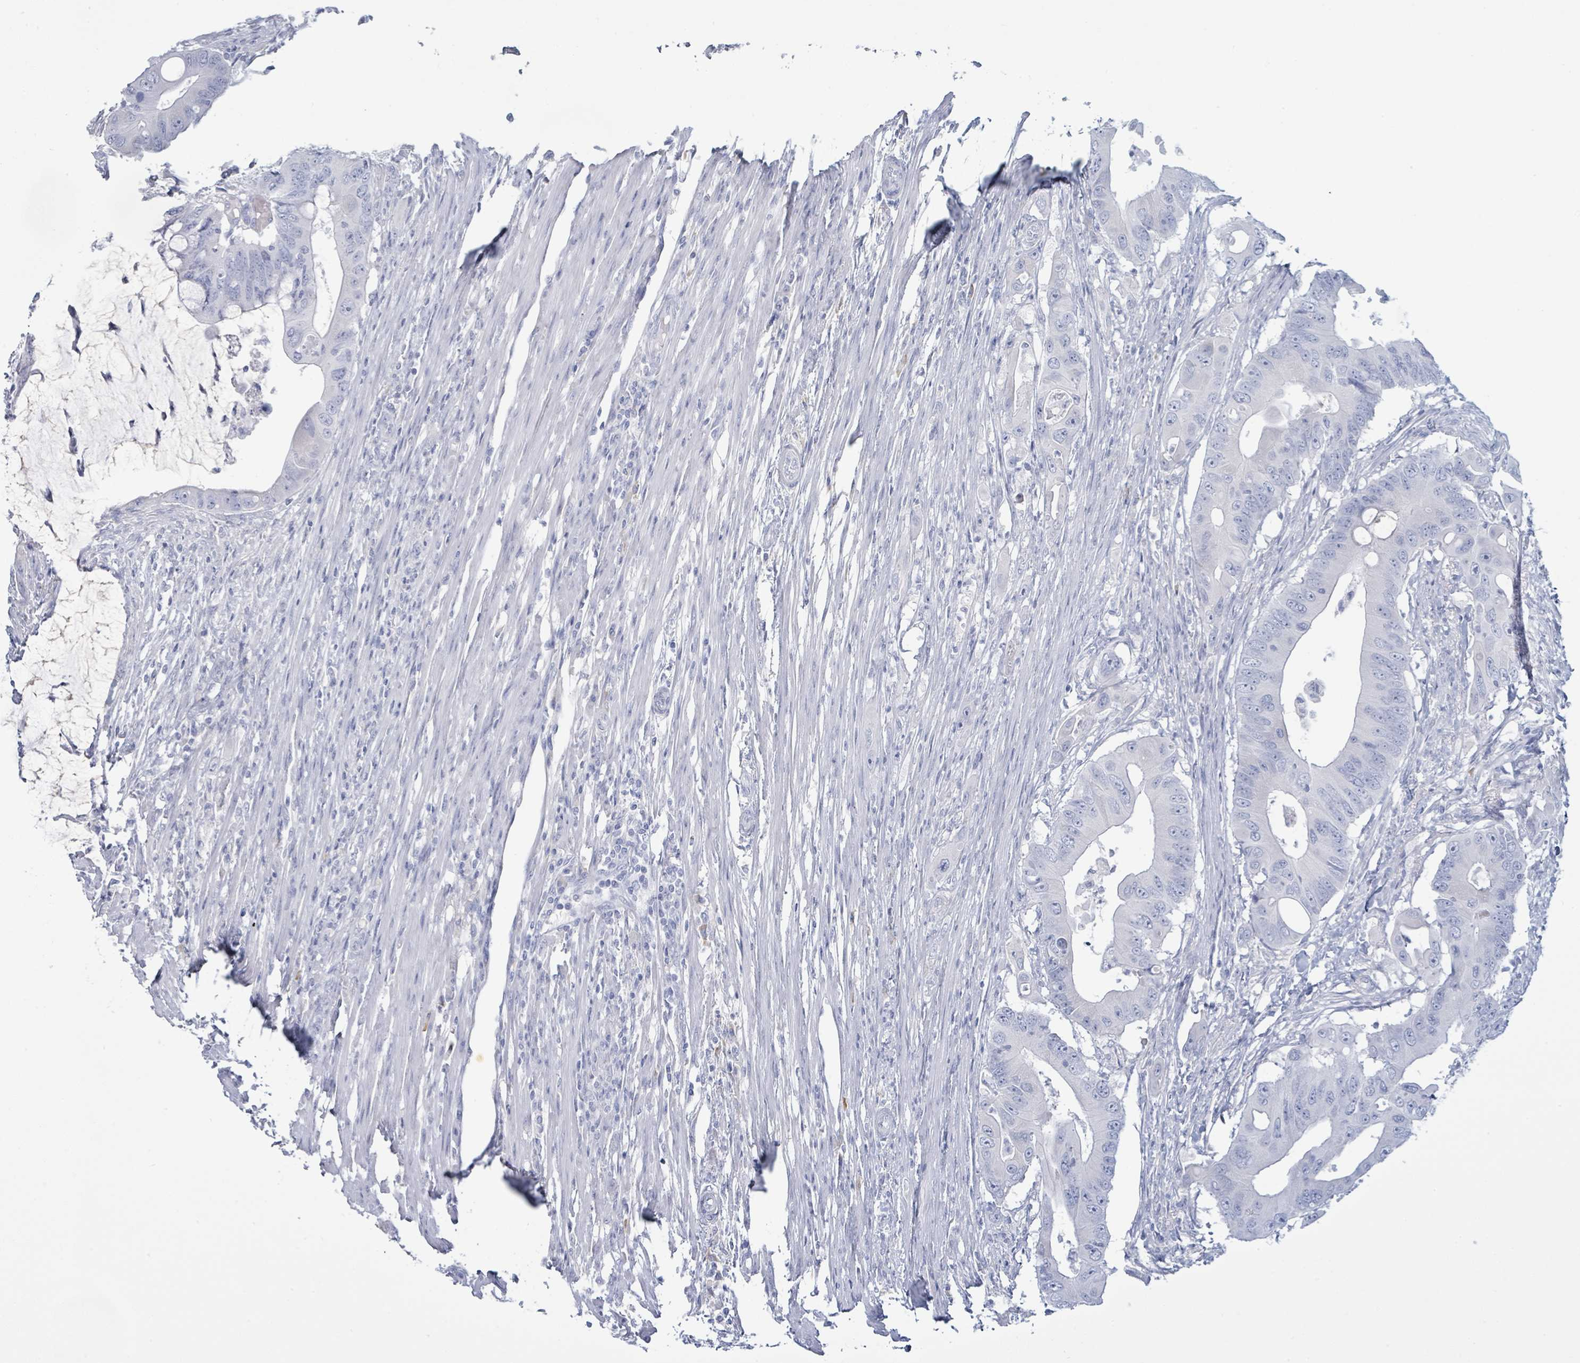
{"staining": {"intensity": "negative", "quantity": "none", "location": "none"}, "tissue": "colorectal cancer", "cell_type": "Tumor cells", "image_type": "cancer", "snomed": [{"axis": "morphology", "description": "Adenocarcinoma, NOS"}, {"axis": "topography", "description": "Colon"}], "caption": "Human adenocarcinoma (colorectal) stained for a protein using IHC exhibits no positivity in tumor cells.", "gene": "PGA3", "patient": {"sex": "male", "age": 71}}